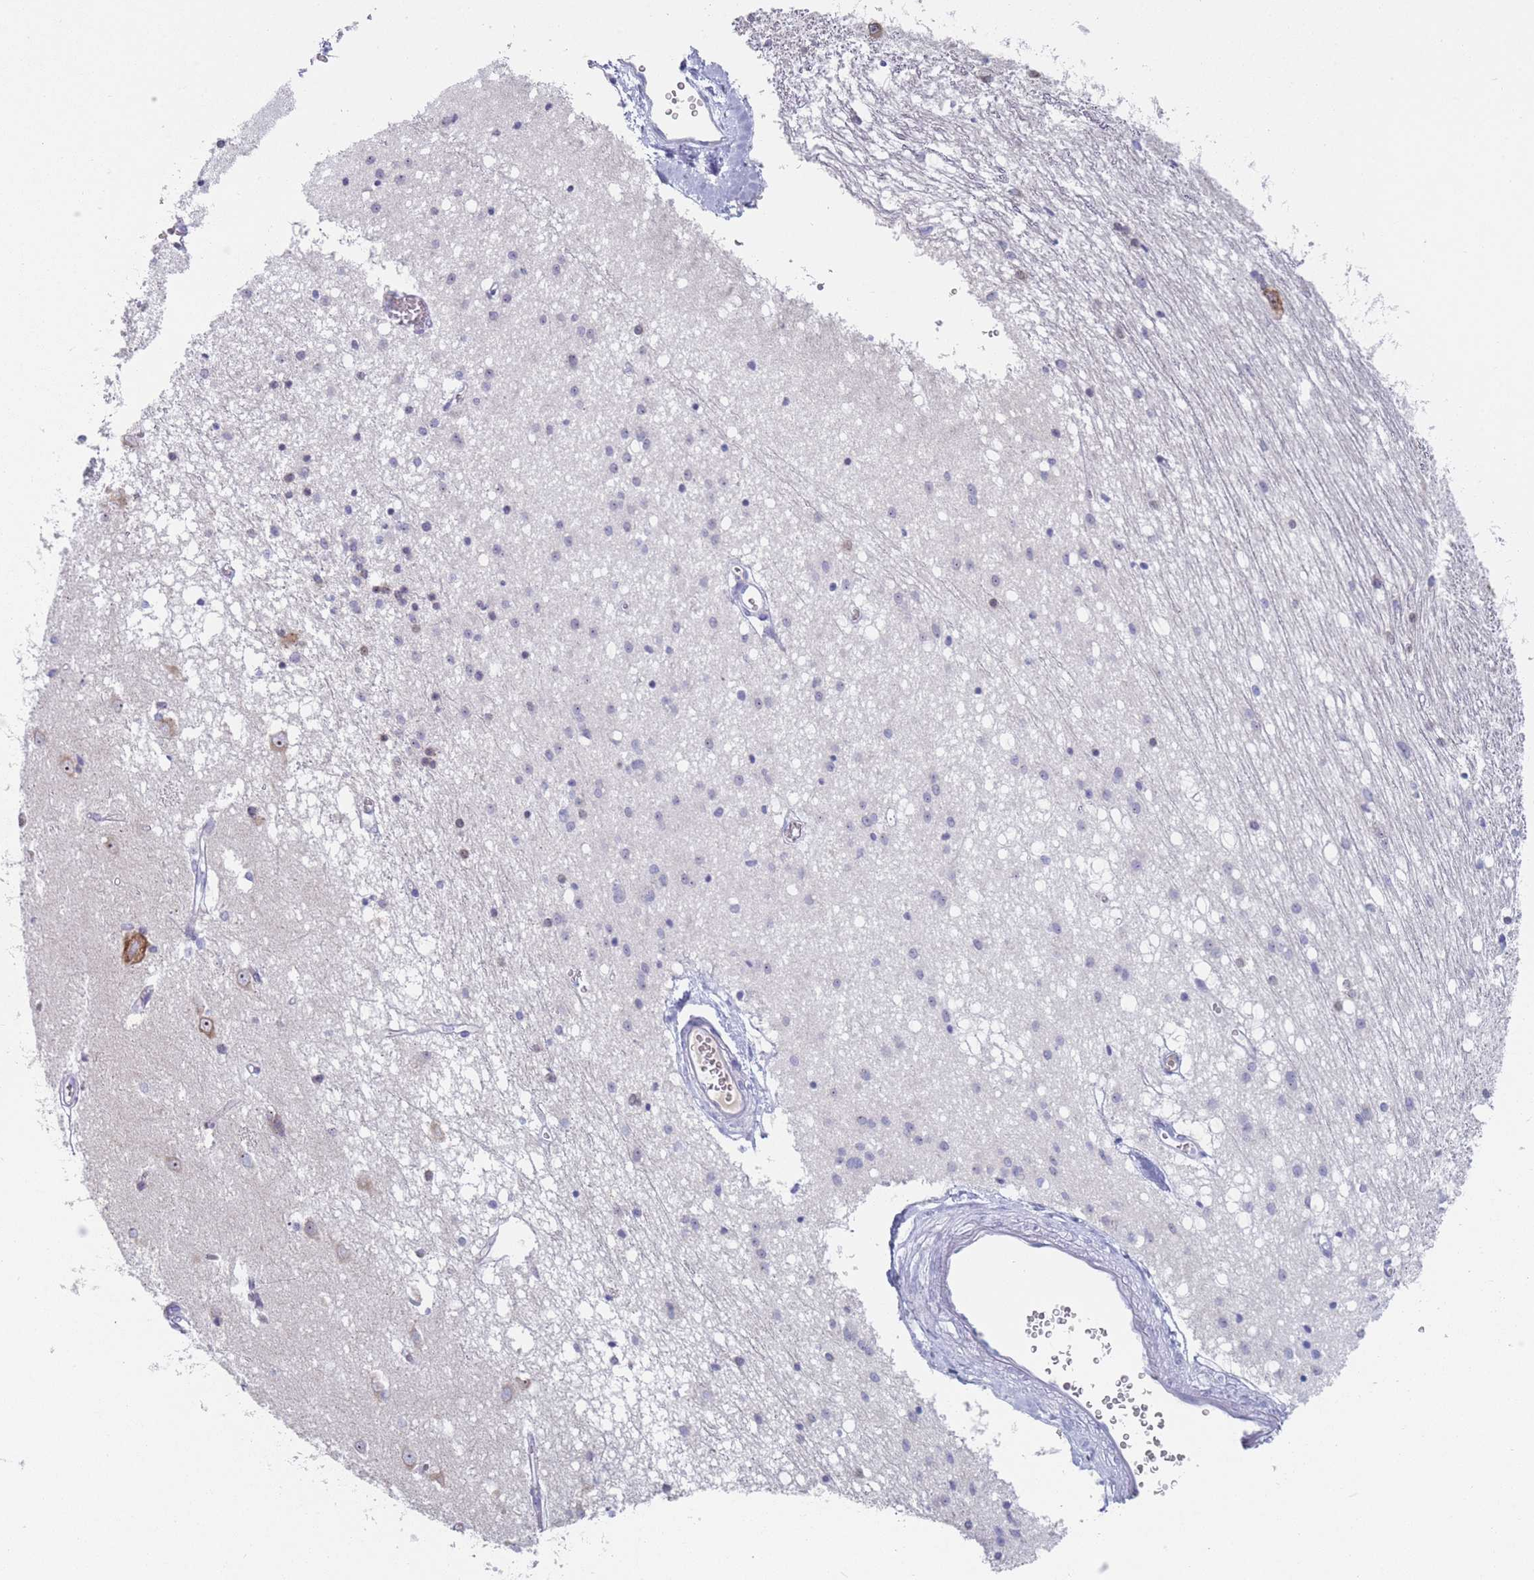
{"staining": {"intensity": "negative", "quantity": "none", "location": "none"}, "tissue": "caudate", "cell_type": "Glial cells", "image_type": "normal", "snomed": [{"axis": "morphology", "description": "Normal tissue, NOS"}, {"axis": "topography", "description": "Lateral ventricle wall"}], "caption": "Immunohistochemistry histopathology image of normal caudate: caudate stained with DAB (3,3'-diaminobenzidine) displays no significant protein expression in glial cells. Nuclei are stained in blue.", "gene": "ST8SIA5", "patient": {"sex": "male", "age": 37}}